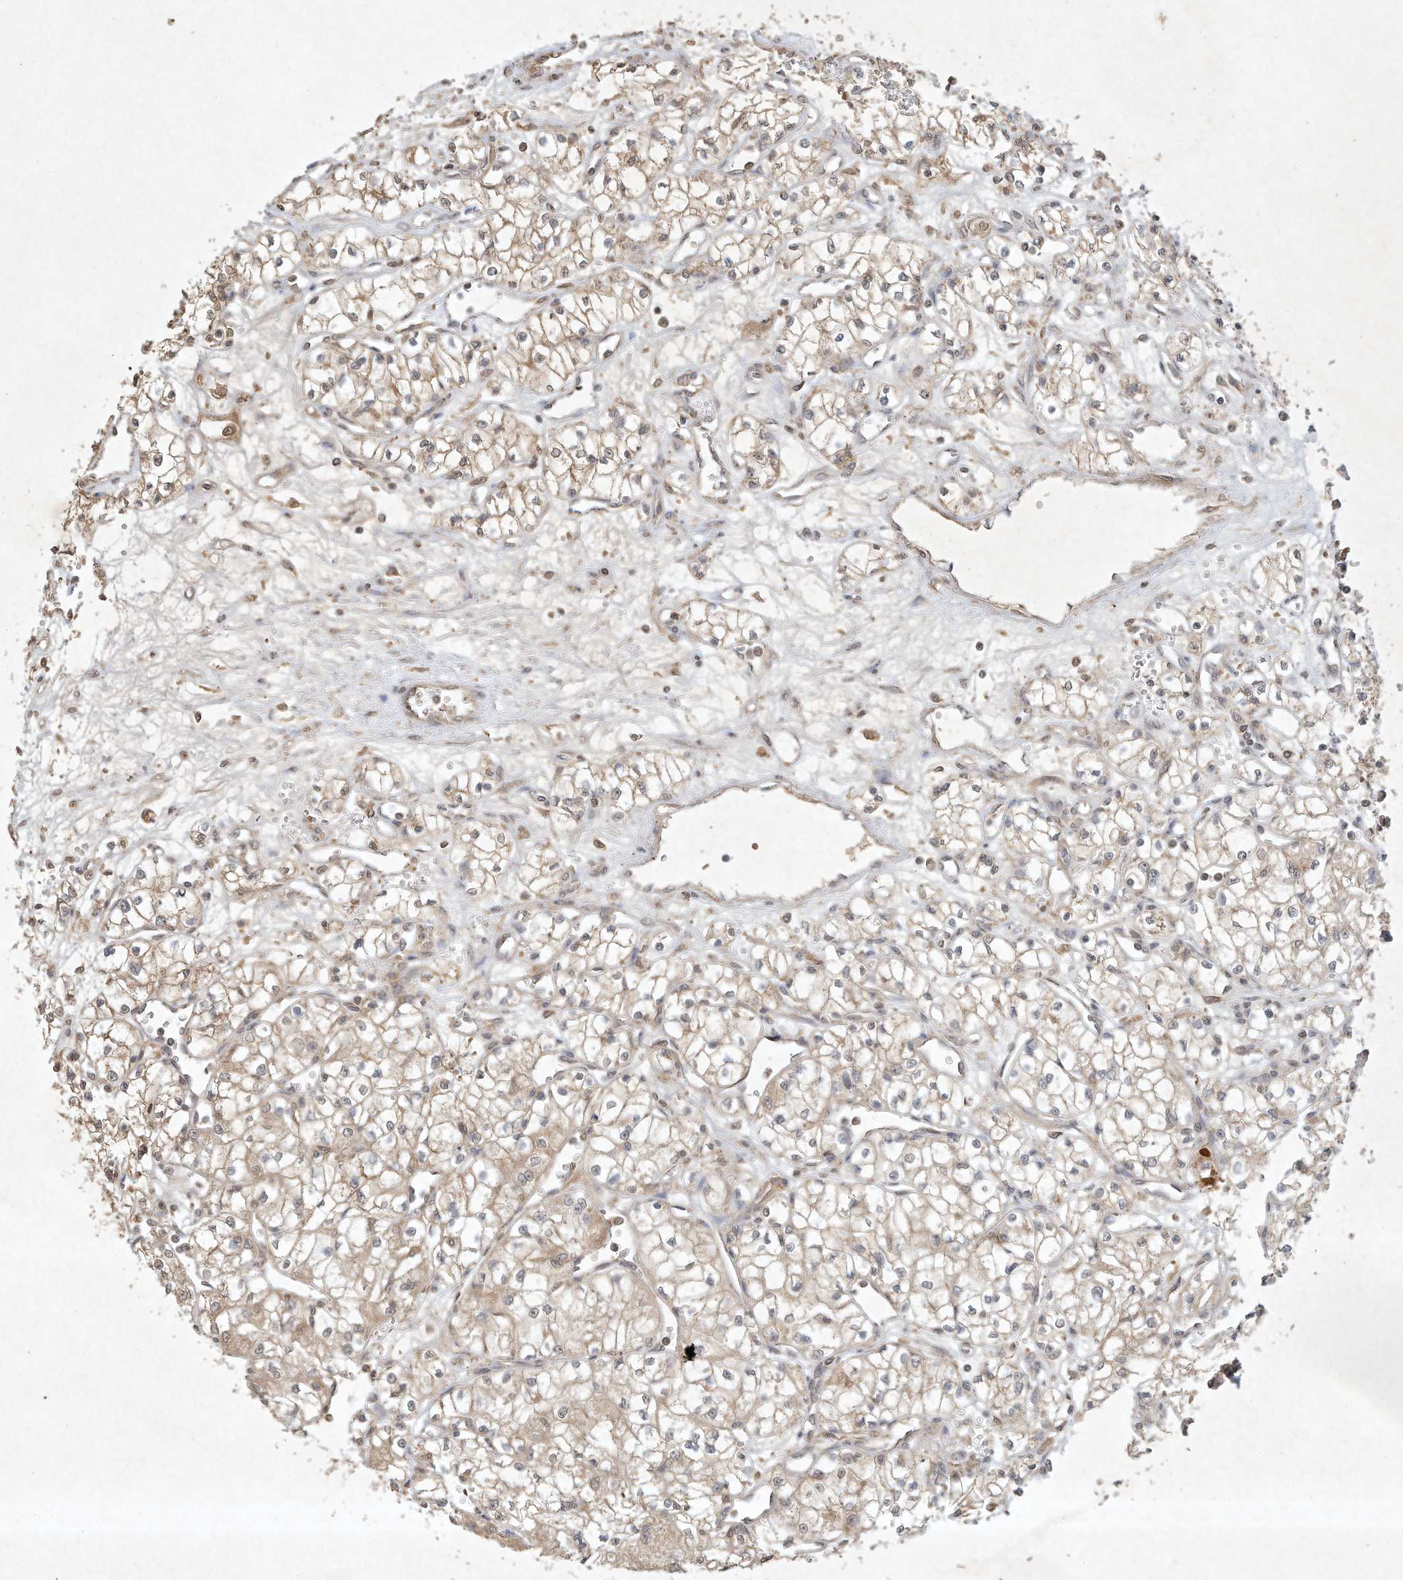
{"staining": {"intensity": "weak", "quantity": "25%-75%", "location": "cytoplasmic/membranous"}, "tissue": "renal cancer", "cell_type": "Tumor cells", "image_type": "cancer", "snomed": [{"axis": "morphology", "description": "Normal tissue, NOS"}, {"axis": "morphology", "description": "Adenocarcinoma, NOS"}, {"axis": "topography", "description": "Kidney"}], "caption": "Tumor cells reveal weak cytoplasmic/membranous expression in about 25%-75% of cells in renal cancer (adenocarcinoma). (DAB (3,3'-diaminobenzidine) IHC with brightfield microscopy, high magnification).", "gene": "BTRC", "patient": {"sex": "male", "age": 59}}